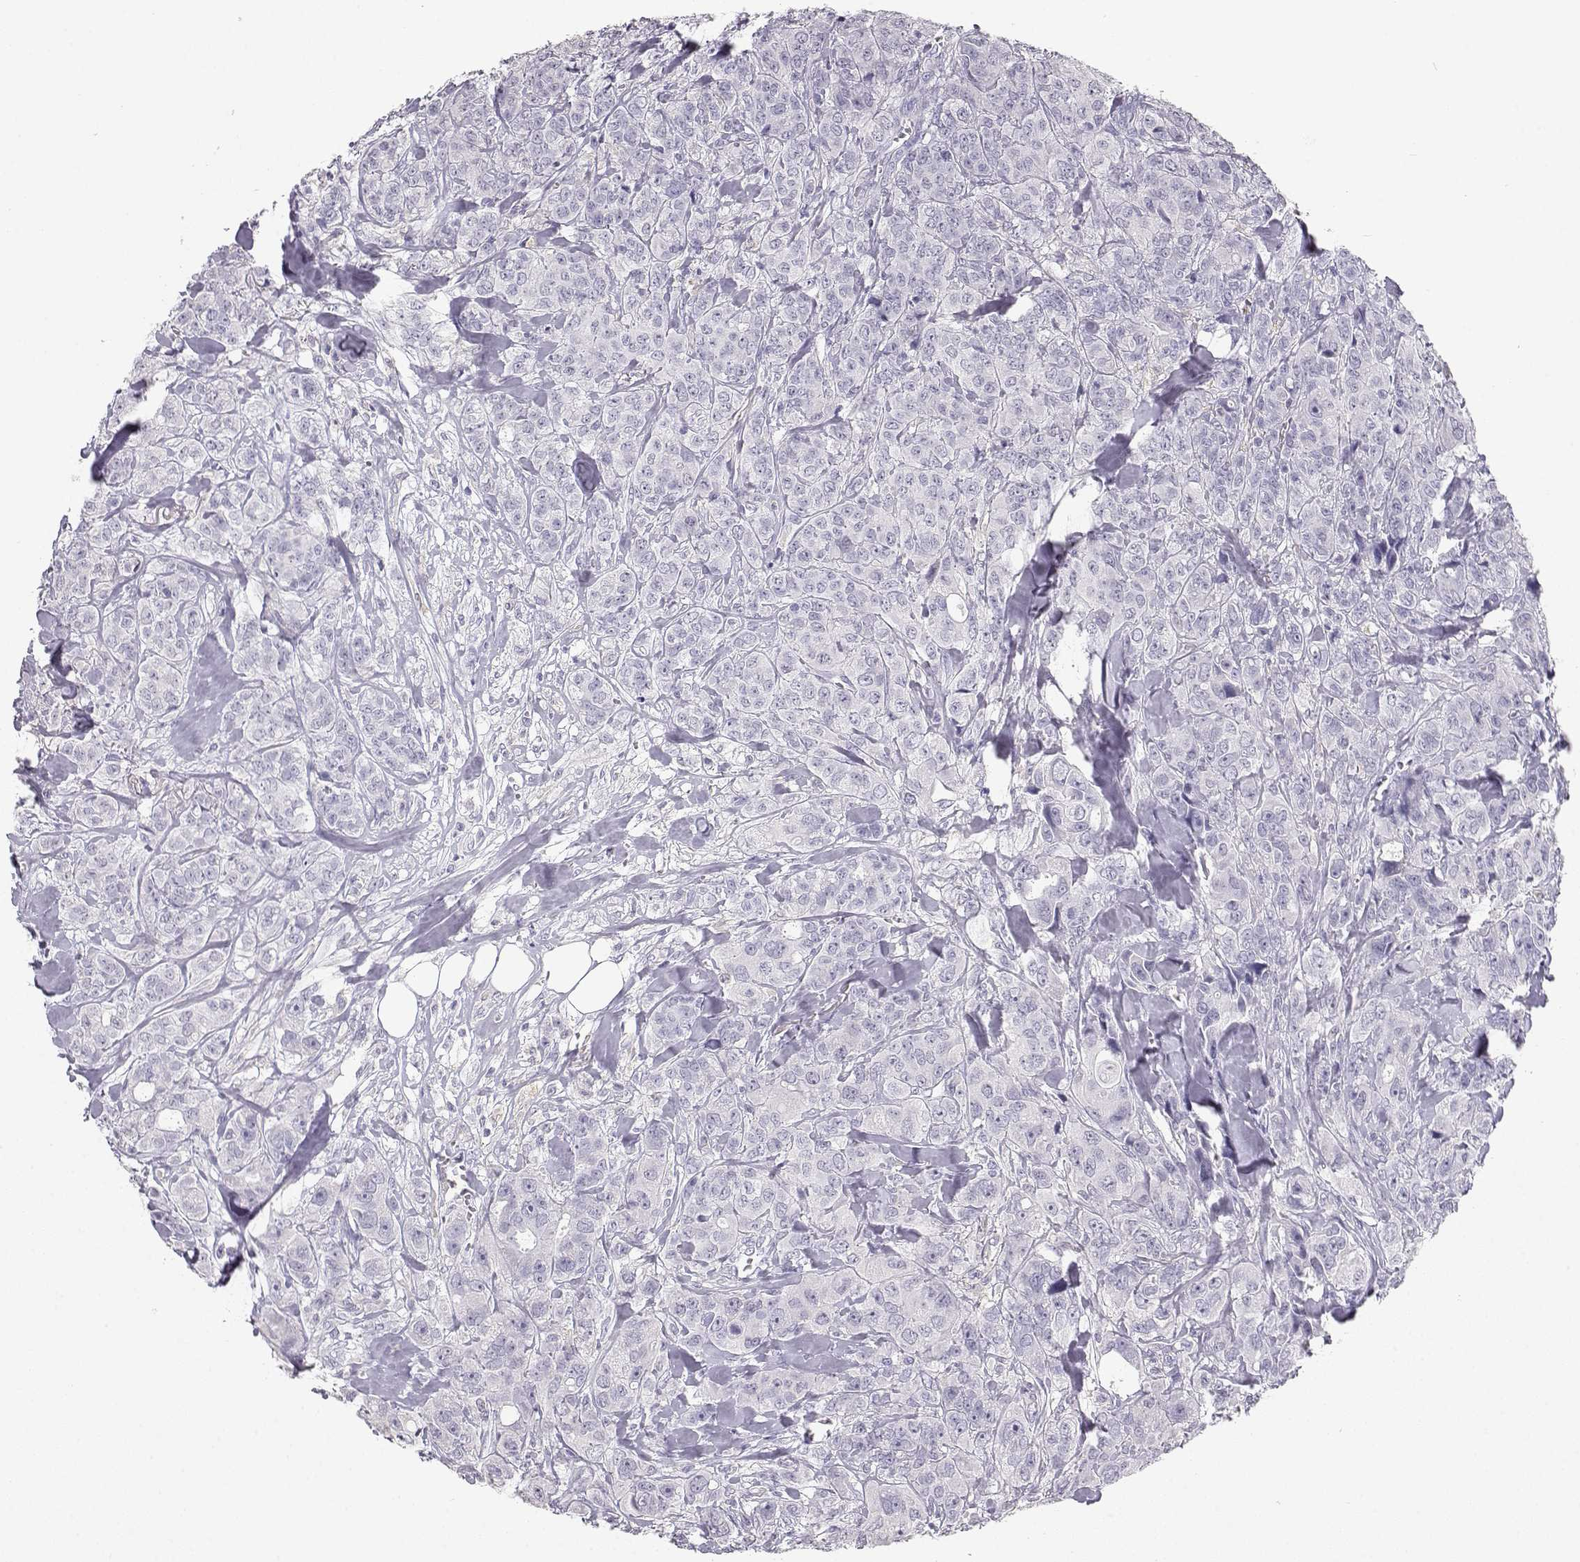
{"staining": {"intensity": "negative", "quantity": "none", "location": "none"}, "tissue": "breast cancer", "cell_type": "Tumor cells", "image_type": "cancer", "snomed": [{"axis": "morphology", "description": "Duct carcinoma"}, {"axis": "topography", "description": "Breast"}], "caption": "An image of human breast cancer is negative for staining in tumor cells.", "gene": "NUTM1", "patient": {"sex": "female", "age": 43}}